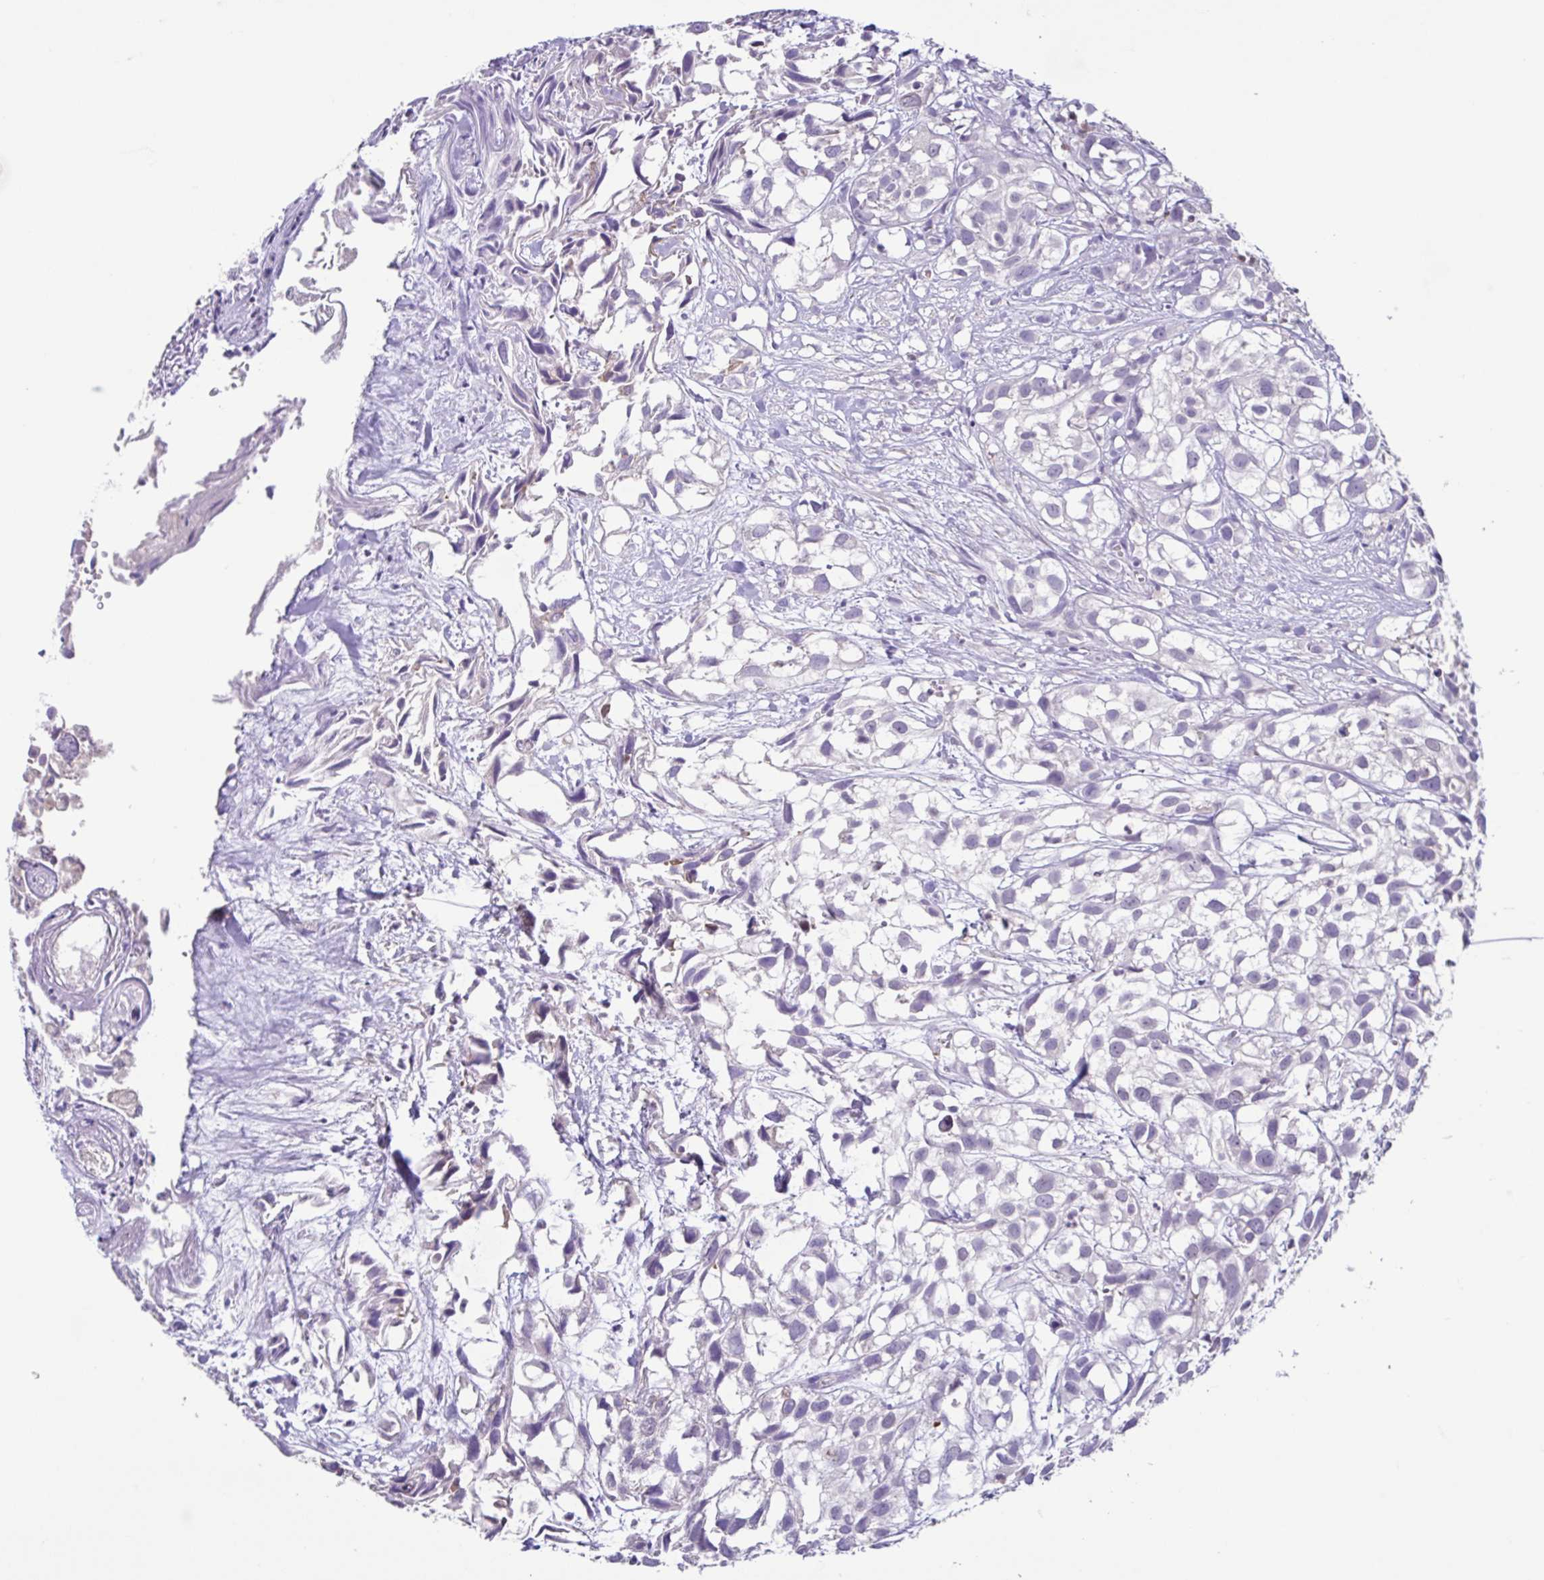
{"staining": {"intensity": "negative", "quantity": "none", "location": "none"}, "tissue": "urothelial cancer", "cell_type": "Tumor cells", "image_type": "cancer", "snomed": [{"axis": "morphology", "description": "Urothelial carcinoma, High grade"}, {"axis": "topography", "description": "Urinary bladder"}], "caption": "A high-resolution photomicrograph shows immunohistochemistry staining of high-grade urothelial carcinoma, which demonstrates no significant expression in tumor cells.", "gene": "ACTRT3", "patient": {"sex": "male", "age": 56}}